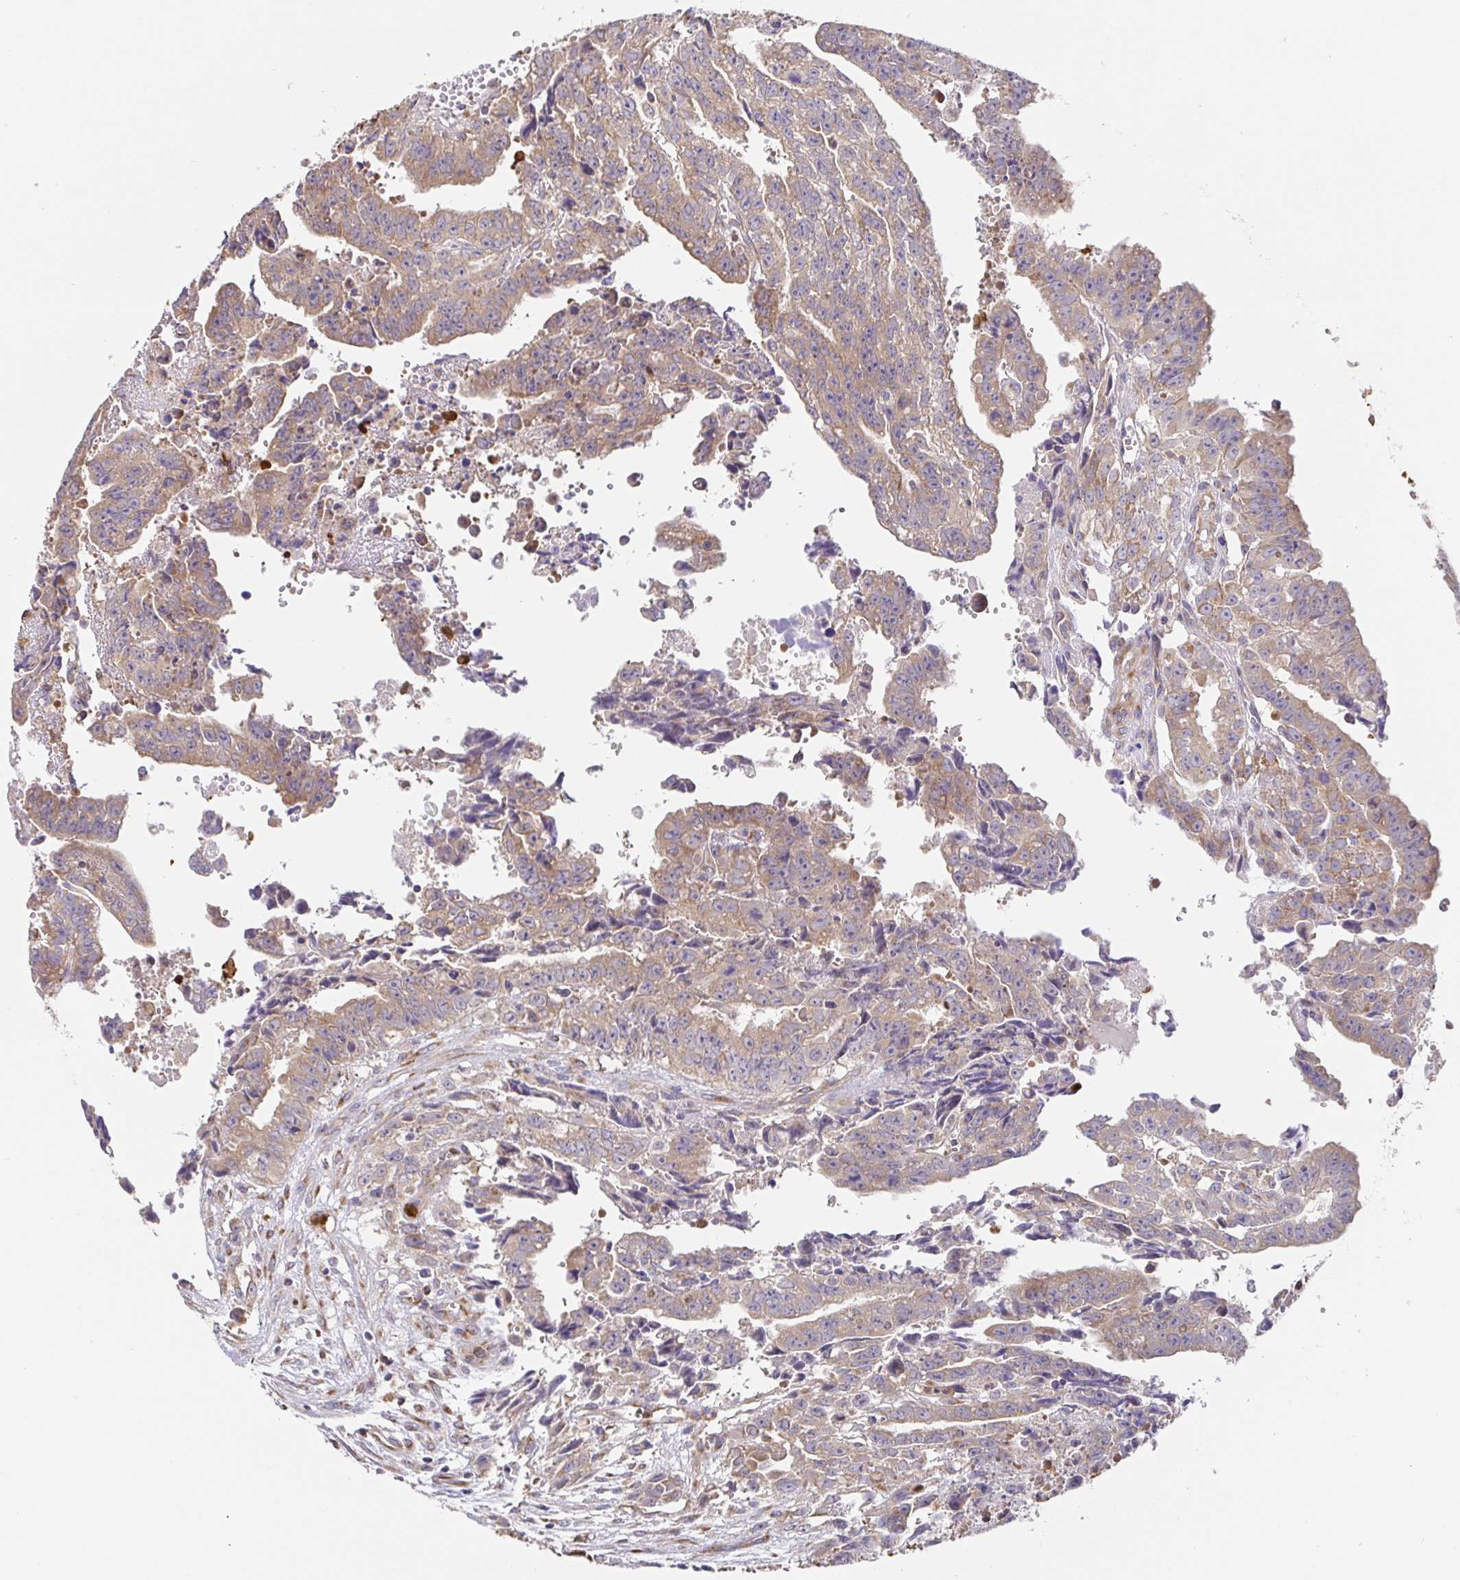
{"staining": {"intensity": "weak", "quantity": ">75%", "location": "cytoplasmic/membranous"}, "tissue": "testis cancer", "cell_type": "Tumor cells", "image_type": "cancer", "snomed": [{"axis": "morphology", "description": "Carcinoma, Embryonal, NOS"}, {"axis": "morphology", "description": "Teratoma, malignant, NOS"}, {"axis": "topography", "description": "Testis"}], "caption": "DAB immunohistochemical staining of embryonal carcinoma (testis) demonstrates weak cytoplasmic/membranous protein positivity in approximately >75% of tumor cells. (DAB IHC with brightfield microscopy, high magnification).", "gene": "PDPK1", "patient": {"sex": "male", "age": 24}}